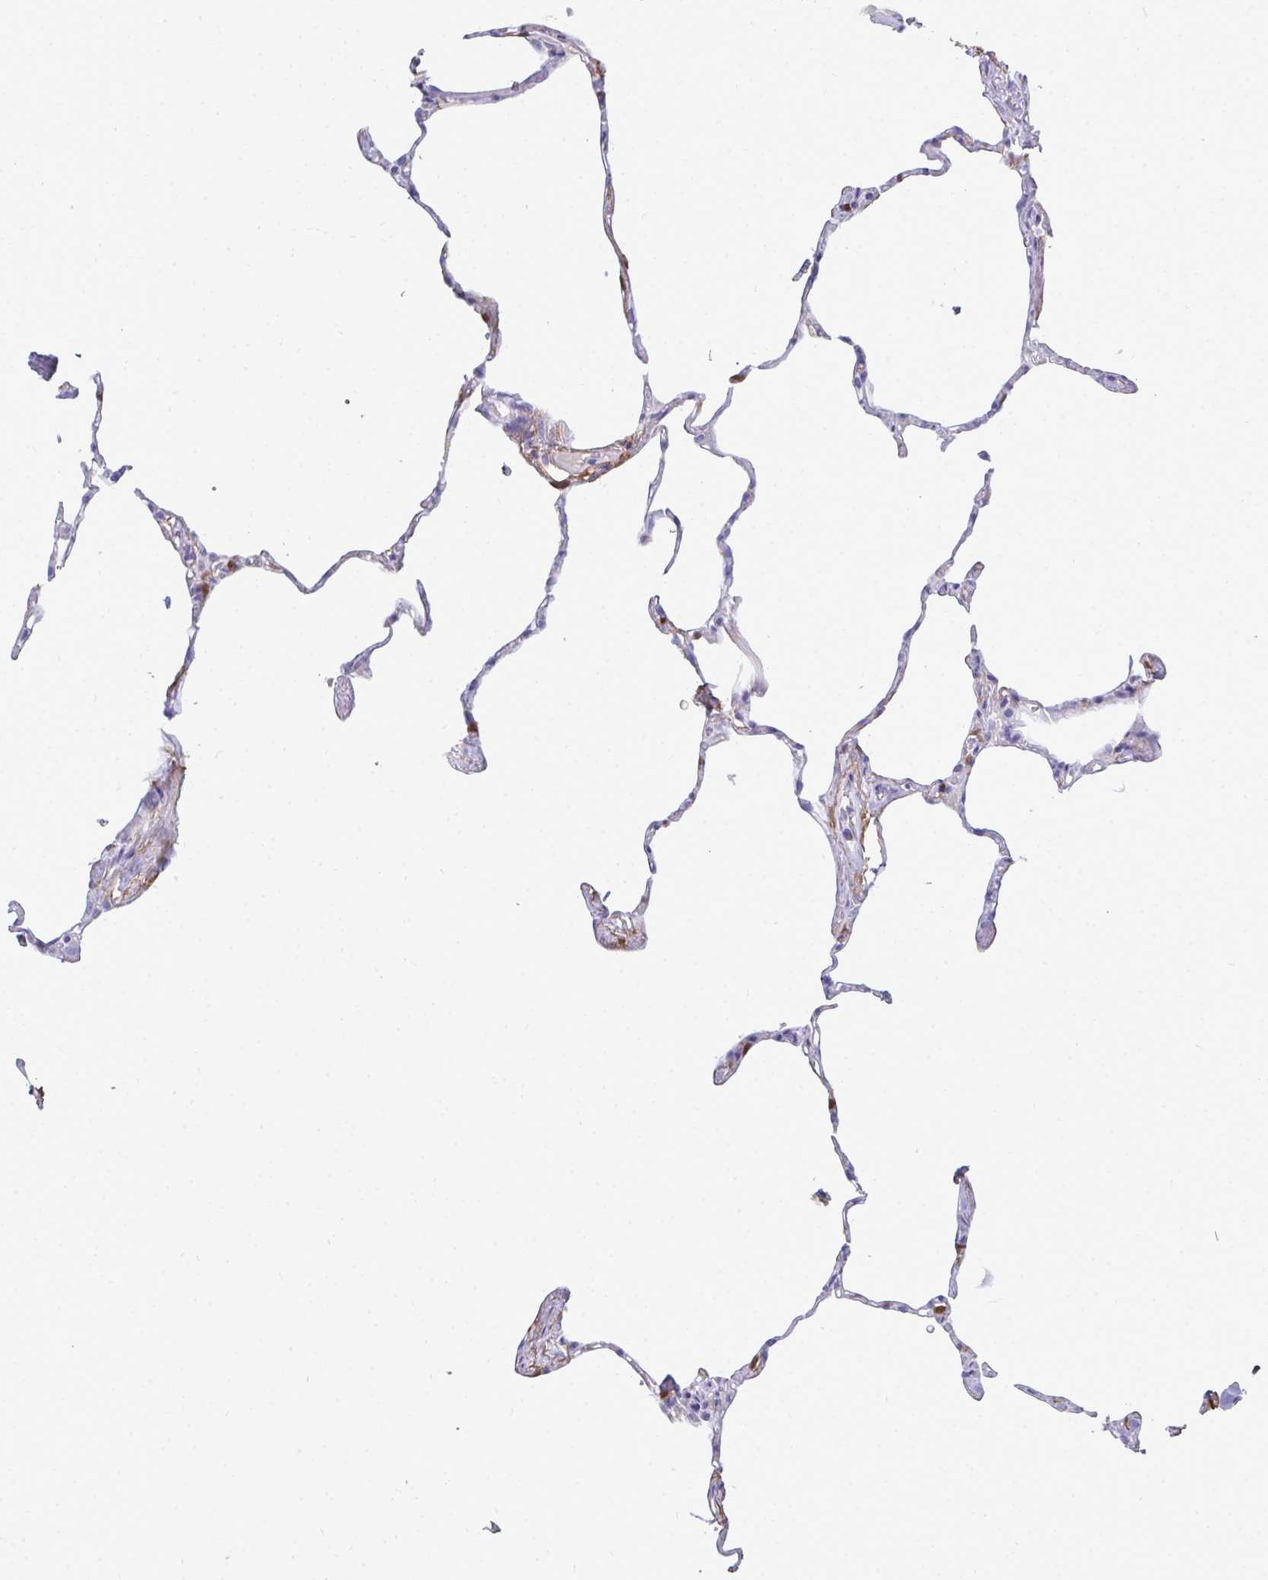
{"staining": {"intensity": "negative", "quantity": "none", "location": "none"}, "tissue": "lung", "cell_type": "Alveolar cells", "image_type": "normal", "snomed": [{"axis": "morphology", "description": "Normal tissue, NOS"}, {"axis": "topography", "description": "Lung"}], "caption": "Image shows no protein positivity in alveolar cells of unremarkable lung.", "gene": "HSPB6", "patient": {"sex": "male", "age": 65}}